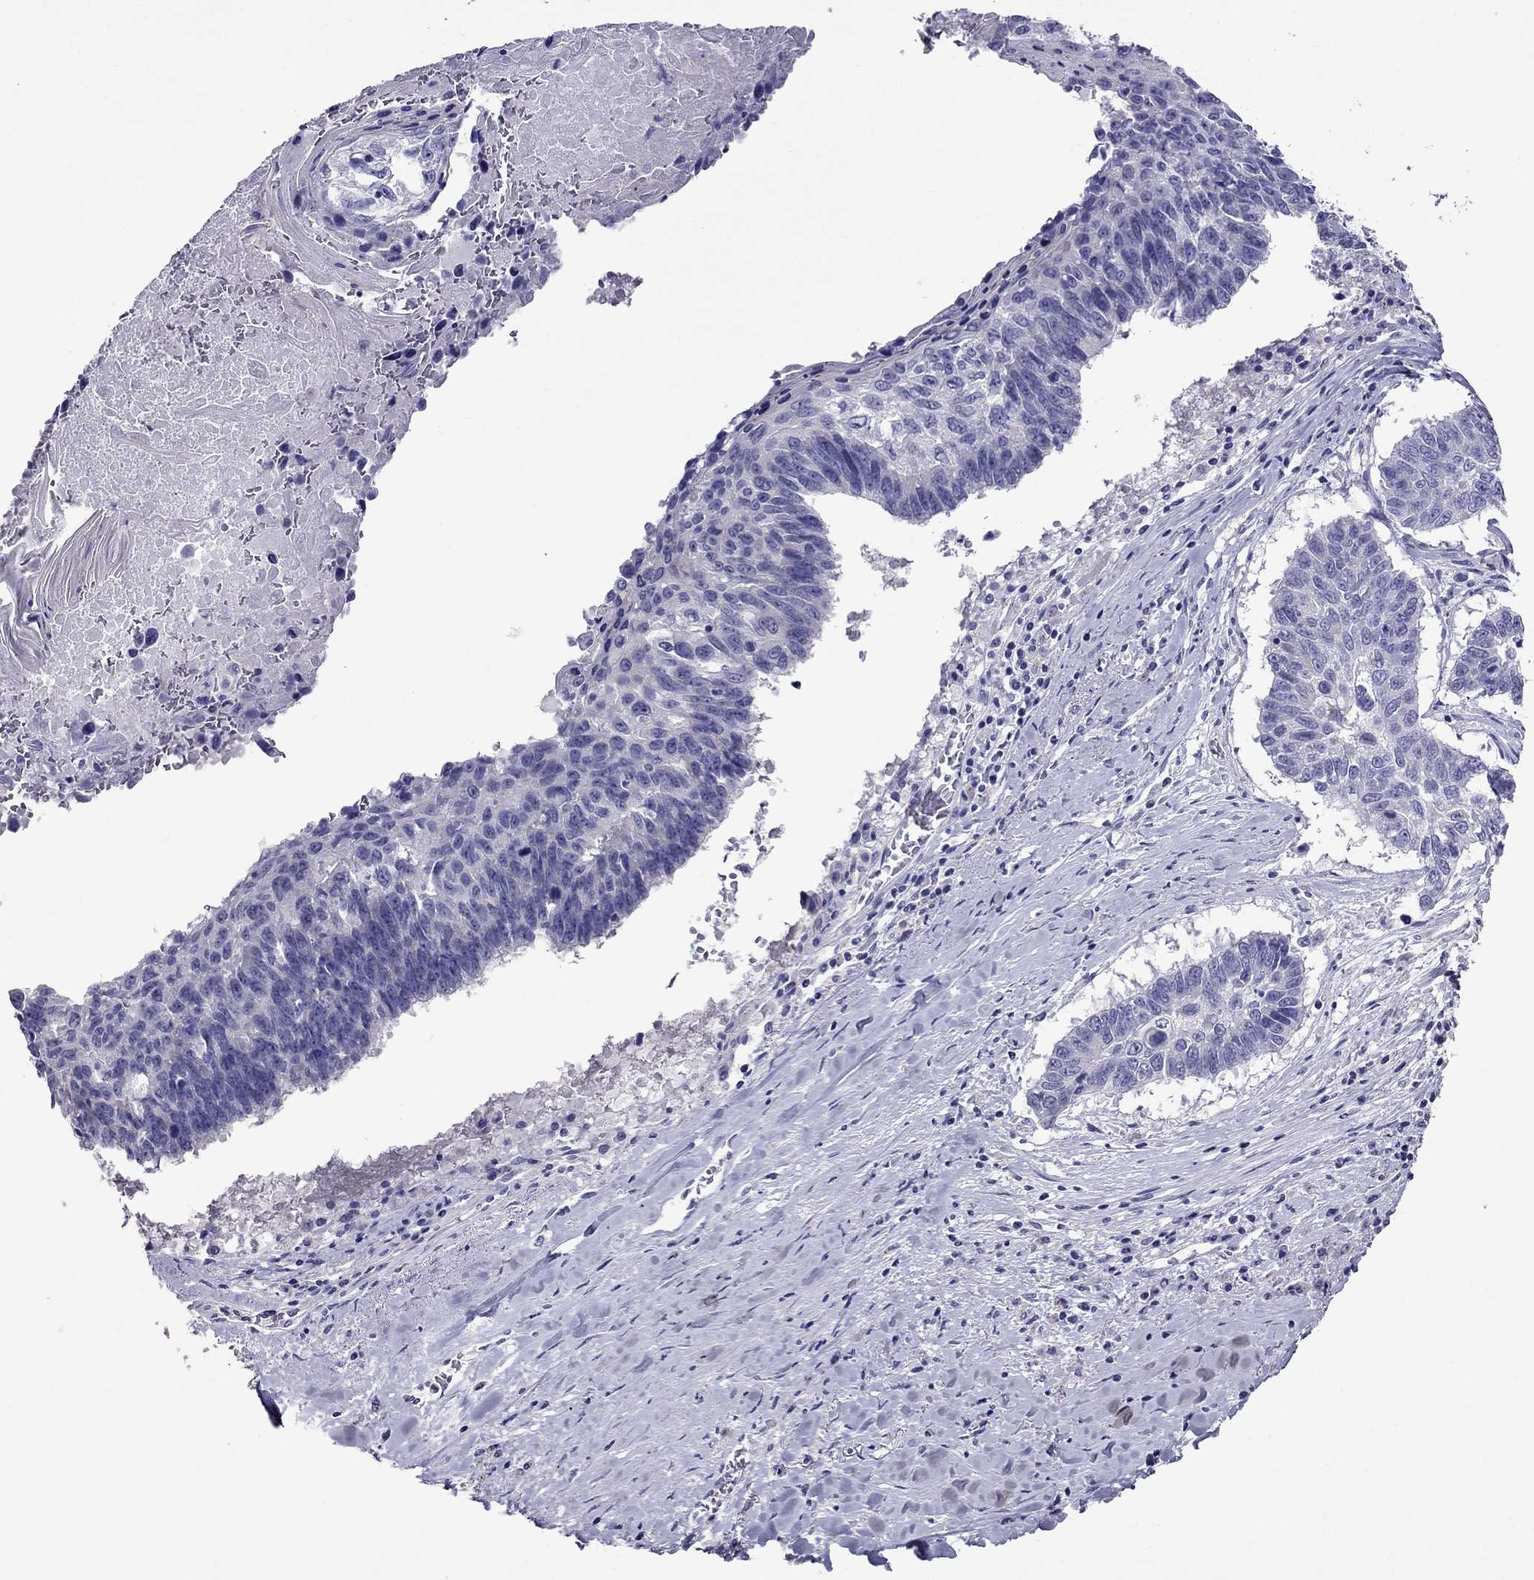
{"staining": {"intensity": "negative", "quantity": "none", "location": "none"}, "tissue": "lung cancer", "cell_type": "Tumor cells", "image_type": "cancer", "snomed": [{"axis": "morphology", "description": "Squamous cell carcinoma, NOS"}, {"axis": "topography", "description": "Lung"}], "caption": "There is no significant positivity in tumor cells of lung cancer (squamous cell carcinoma).", "gene": "OXCT2", "patient": {"sex": "male", "age": 73}}